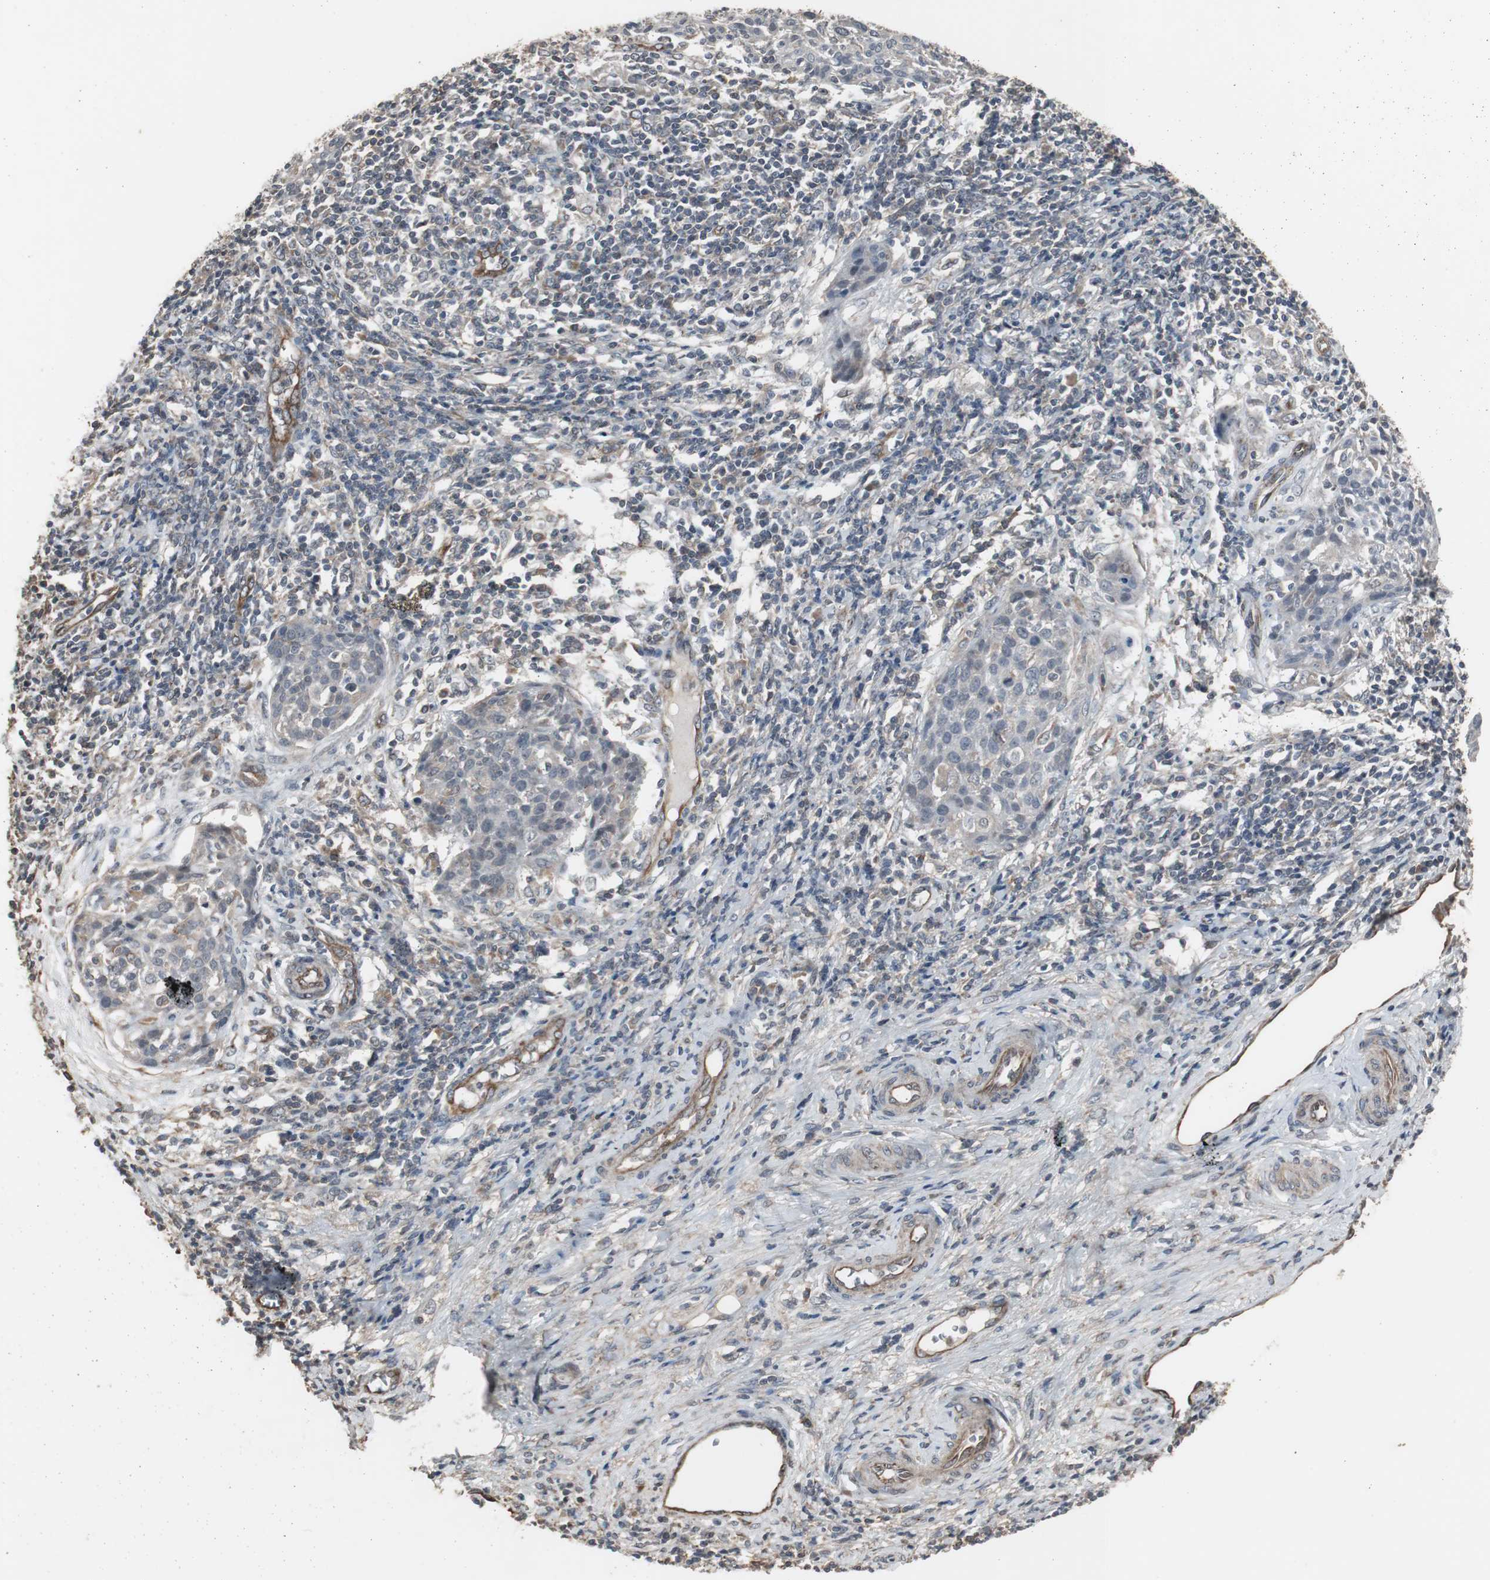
{"staining": {"intensity": "weak", "quantity": ">75%", "location": "cytoplasmic/membranous"}, "tissue": "cervical cancer", "cell_type": "Tumor cells", "image_type": "cancer", "snomed": [{"axis": "morphology", "description": "Squamous cell carcinoma, NOS"}, {"axis": "topography", "description": "Cervix"}], "caption": "Protein analysis of cervical cancer tissue demonstrates weak cytoplasmic/membranous staining in approximately >75% of tumor cells.", "gene": "ATP2B2", "patient": {"sex": "female", "age": 38}}